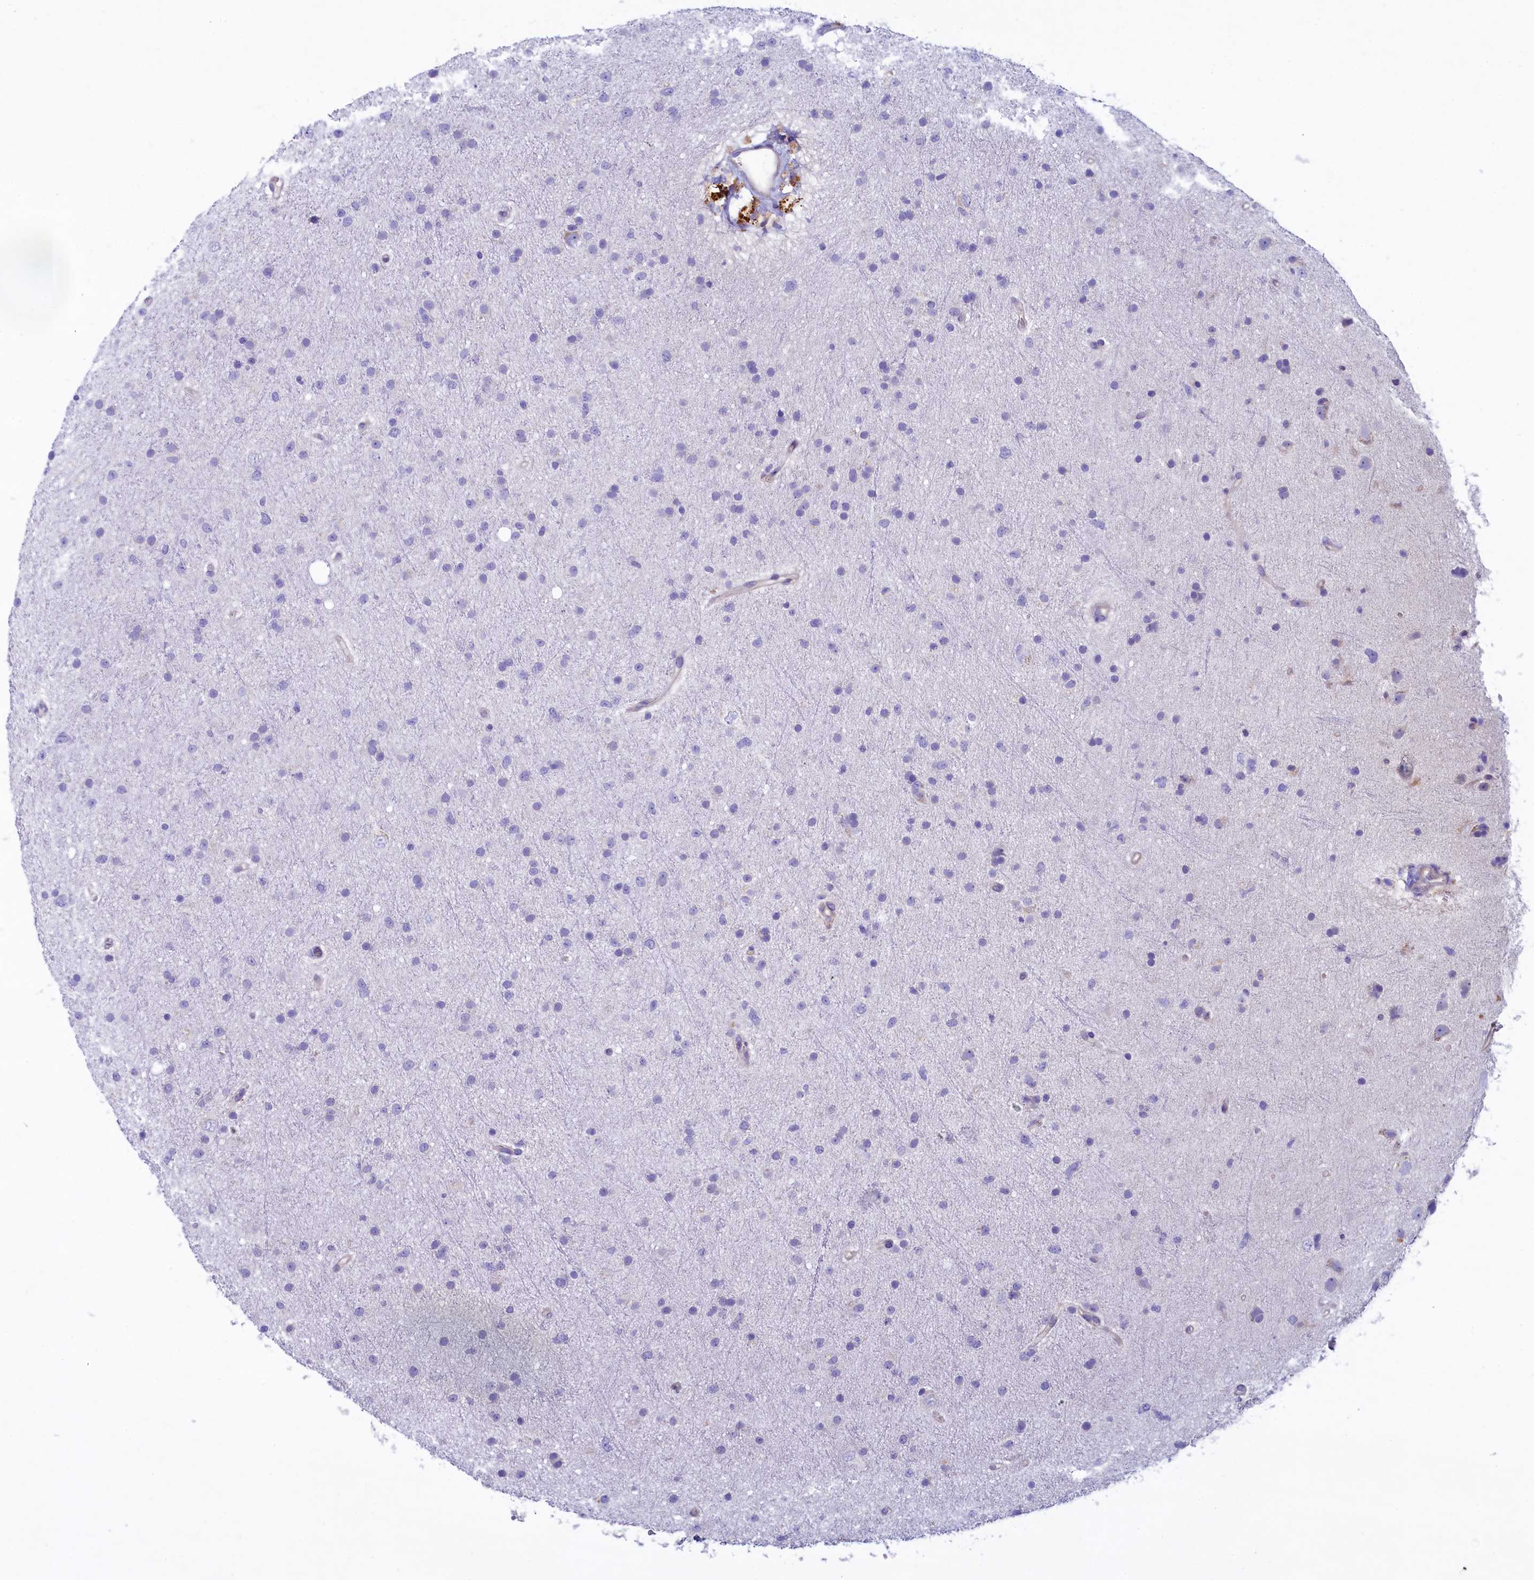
{"staining": {"intensity": "negative", "quantity": "none", "location": "none"}, "tissue": "glioma", "cell_type": "Tumor cells", "image_type": "cancer", "snomed": [{"axis": "morphology", "description": "Glioma, malignant, Low grade"}, {"axis": "topography", "description": "Cerebral cortex"}], "caption": "Protein analysis of glioma displays no significant positivity in tumor cells. Nuclei are stained in blue.", "gene": "KRBOX5", "patient": {"sex": "female", "age": 39}}